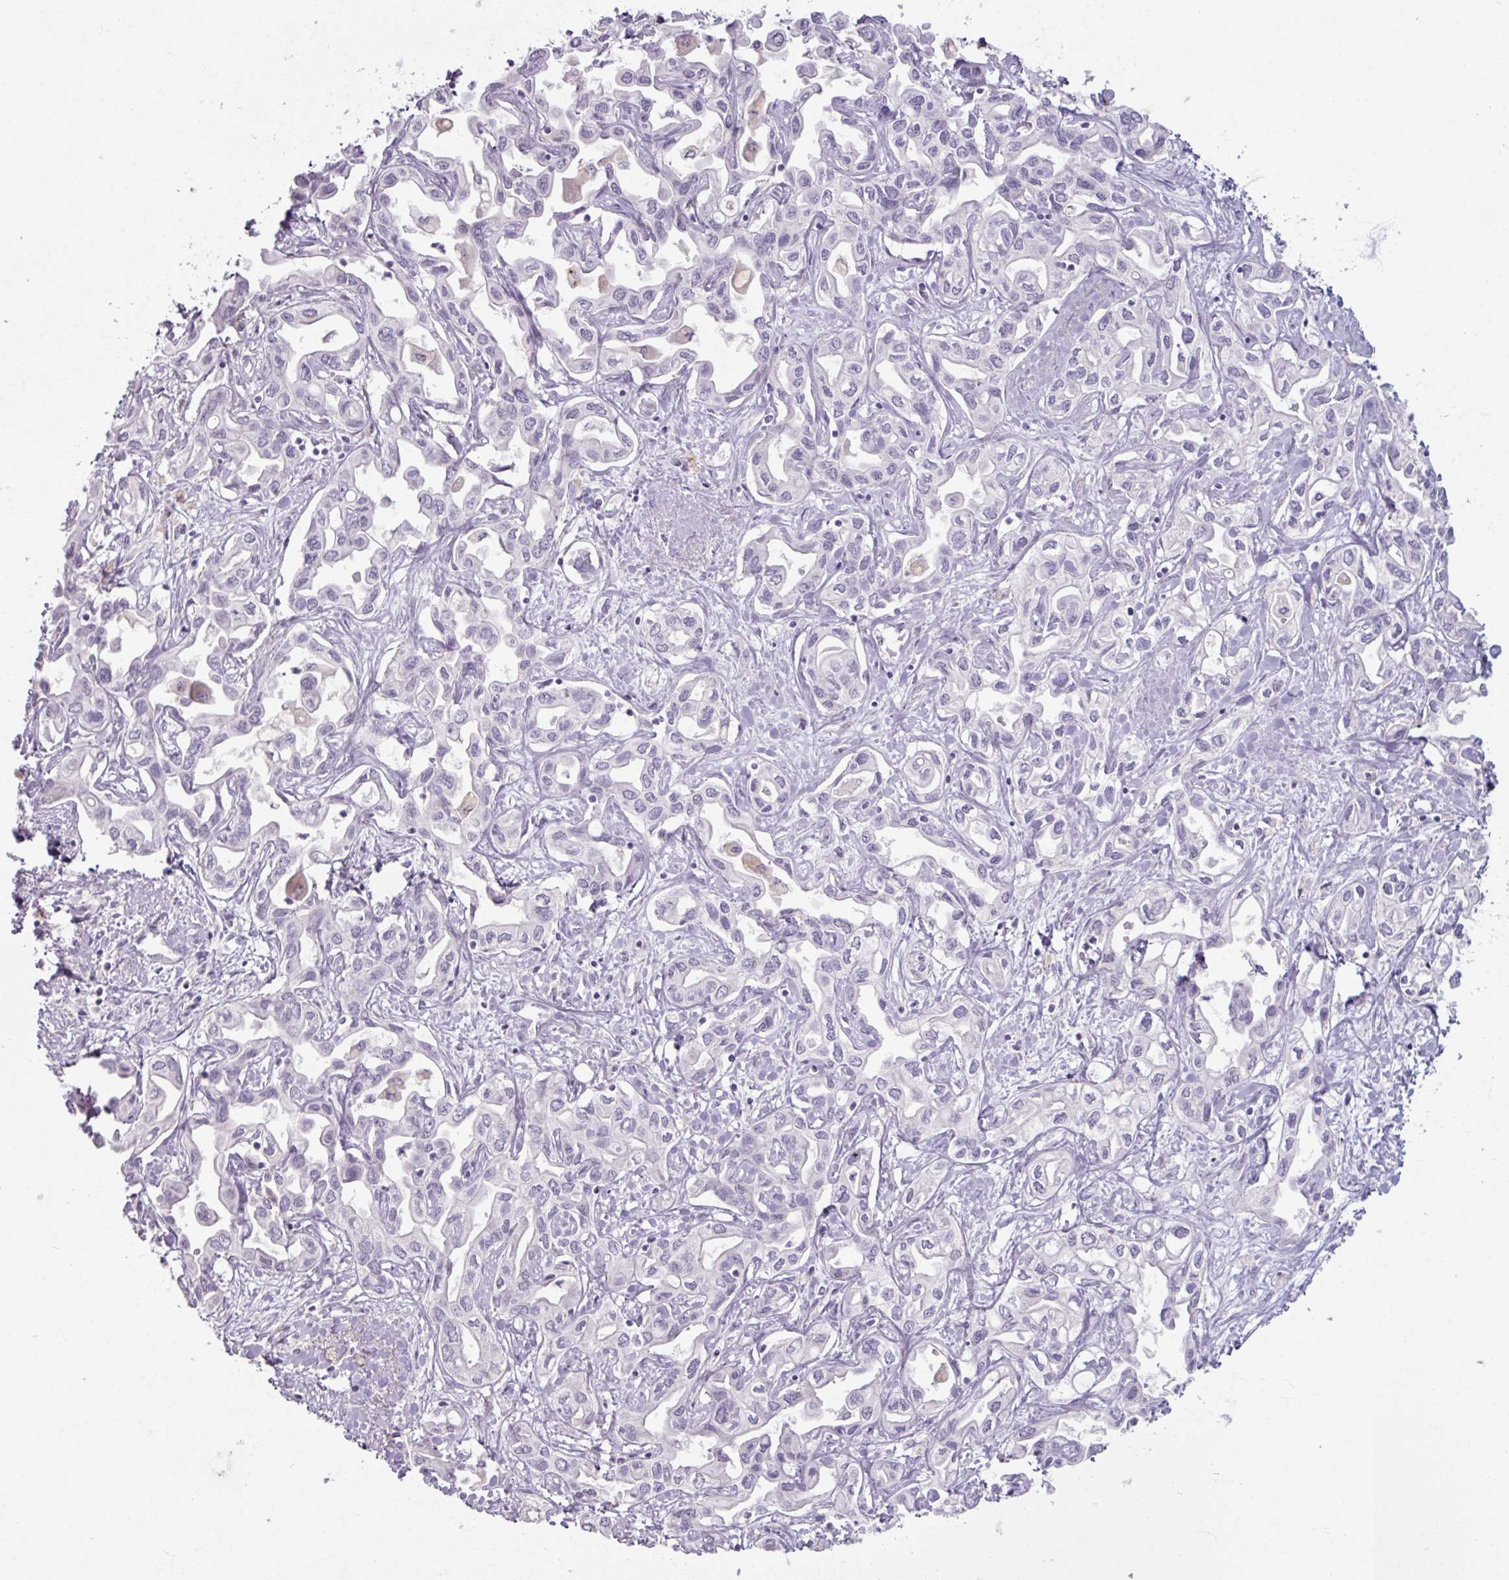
{"staining": {"intensity": "negative", "quantity": "none", "location": "none"}, "tissue": "liver cancer", "cell_type": "Tumor cells", "image_type": "cancer", "snomed": [{"axis": "morphology", "description": "Cholangiocarcinoma"}, {"axis": "topography", "description": "Liver"}], "caption": "The image reveals no significant staining in tumor cells of liver cancer.", "gene": "SLC27A5", "patient": {"sex": "female", "age": 64}}